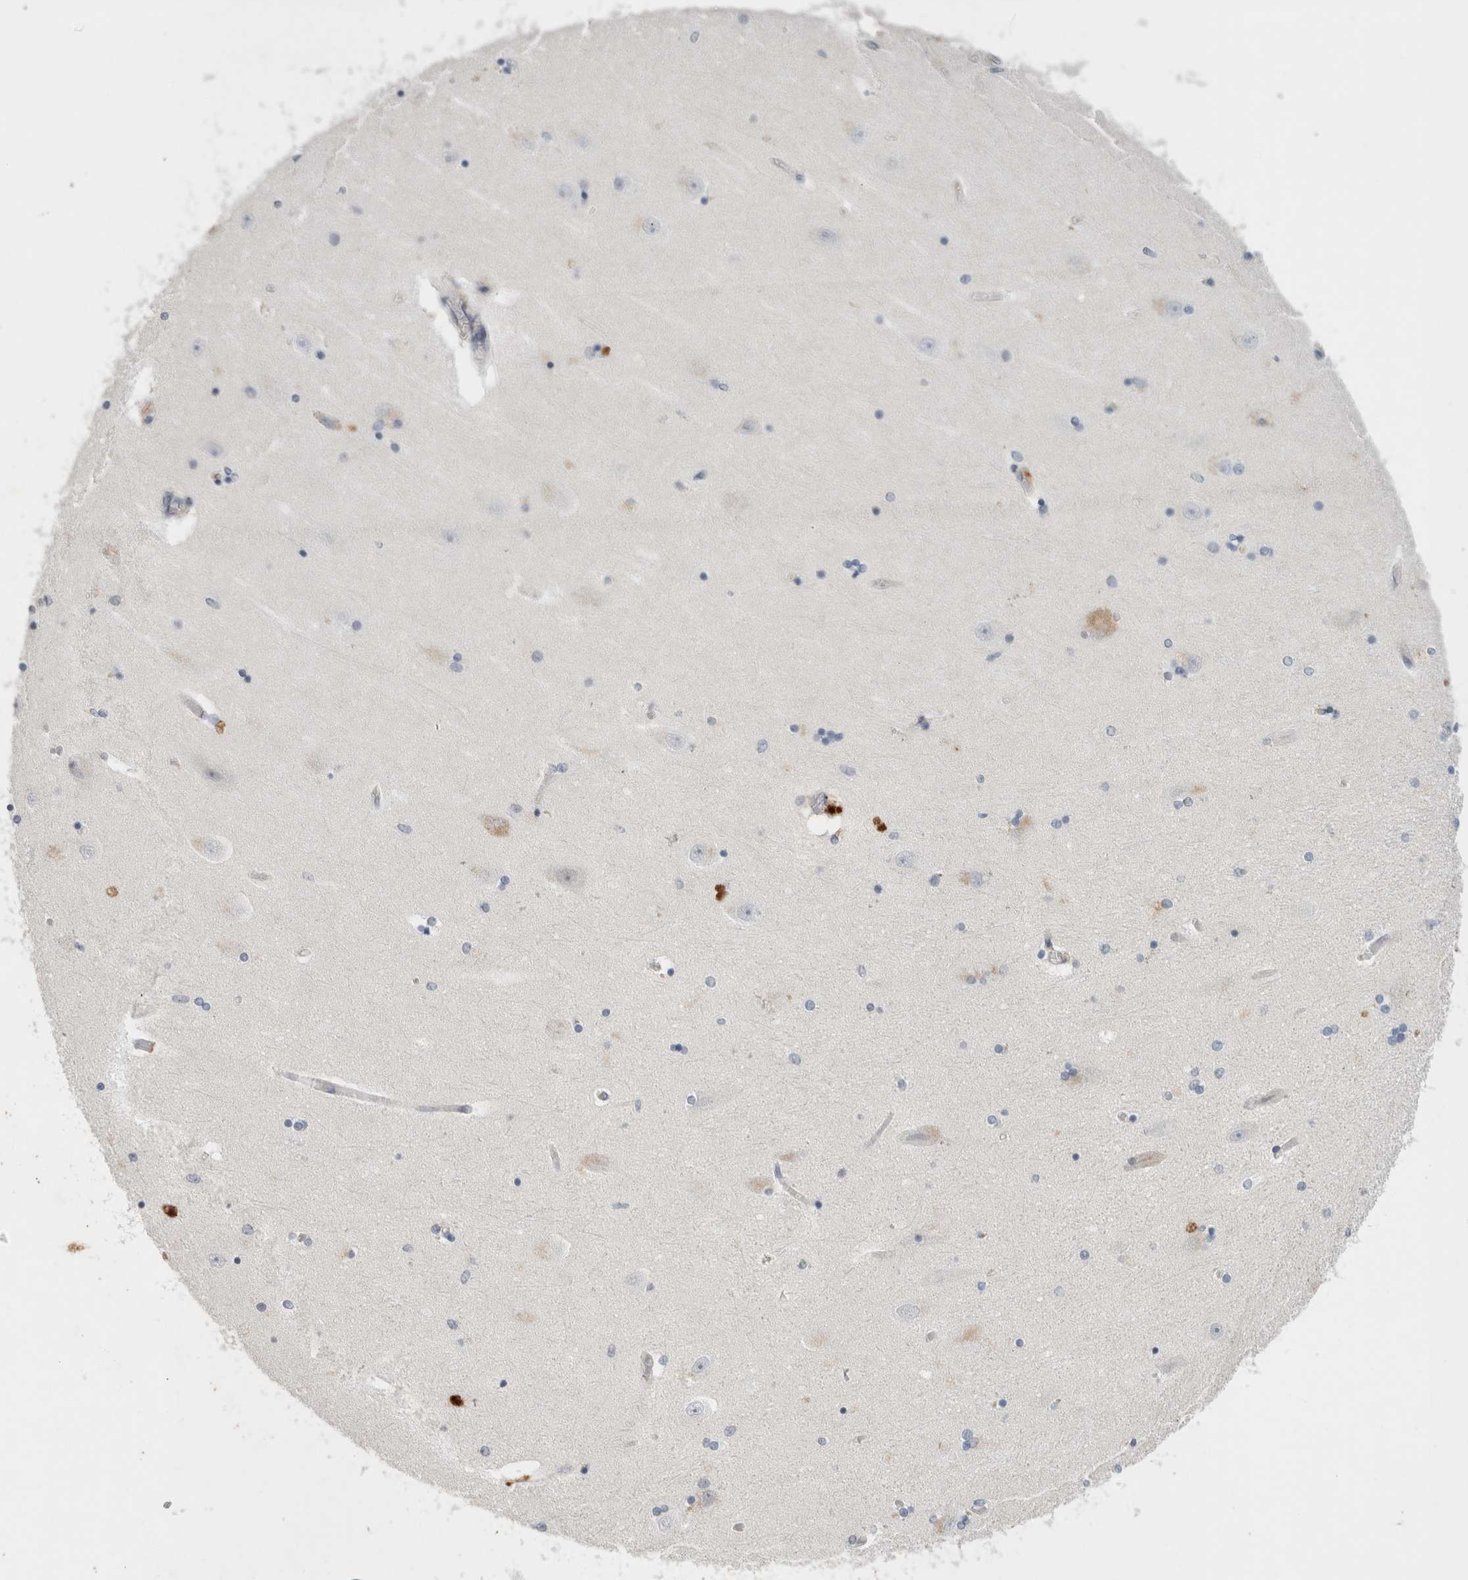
{"staining": {"intensity": "negative", "quantity": "none", "location": "none"}, "tissue": "hippocampus", "cell_type": "Glial cells", "image_type": "normal", "snomed": [{"axis": "morphology", "description": "Normal tissue, NOS"}, {"axis": "topography", "description": "Hippocampus"}], "caption": "Glial cells are negative for brown protein staining in normal hippocampus. Brightfield microscopy of immunohistochemistry stained with DAB (brown) and hematoxylin (blue), captured at high magnification.", "gene": "CD36", "patient": {"sex": "female", "age": 54}}